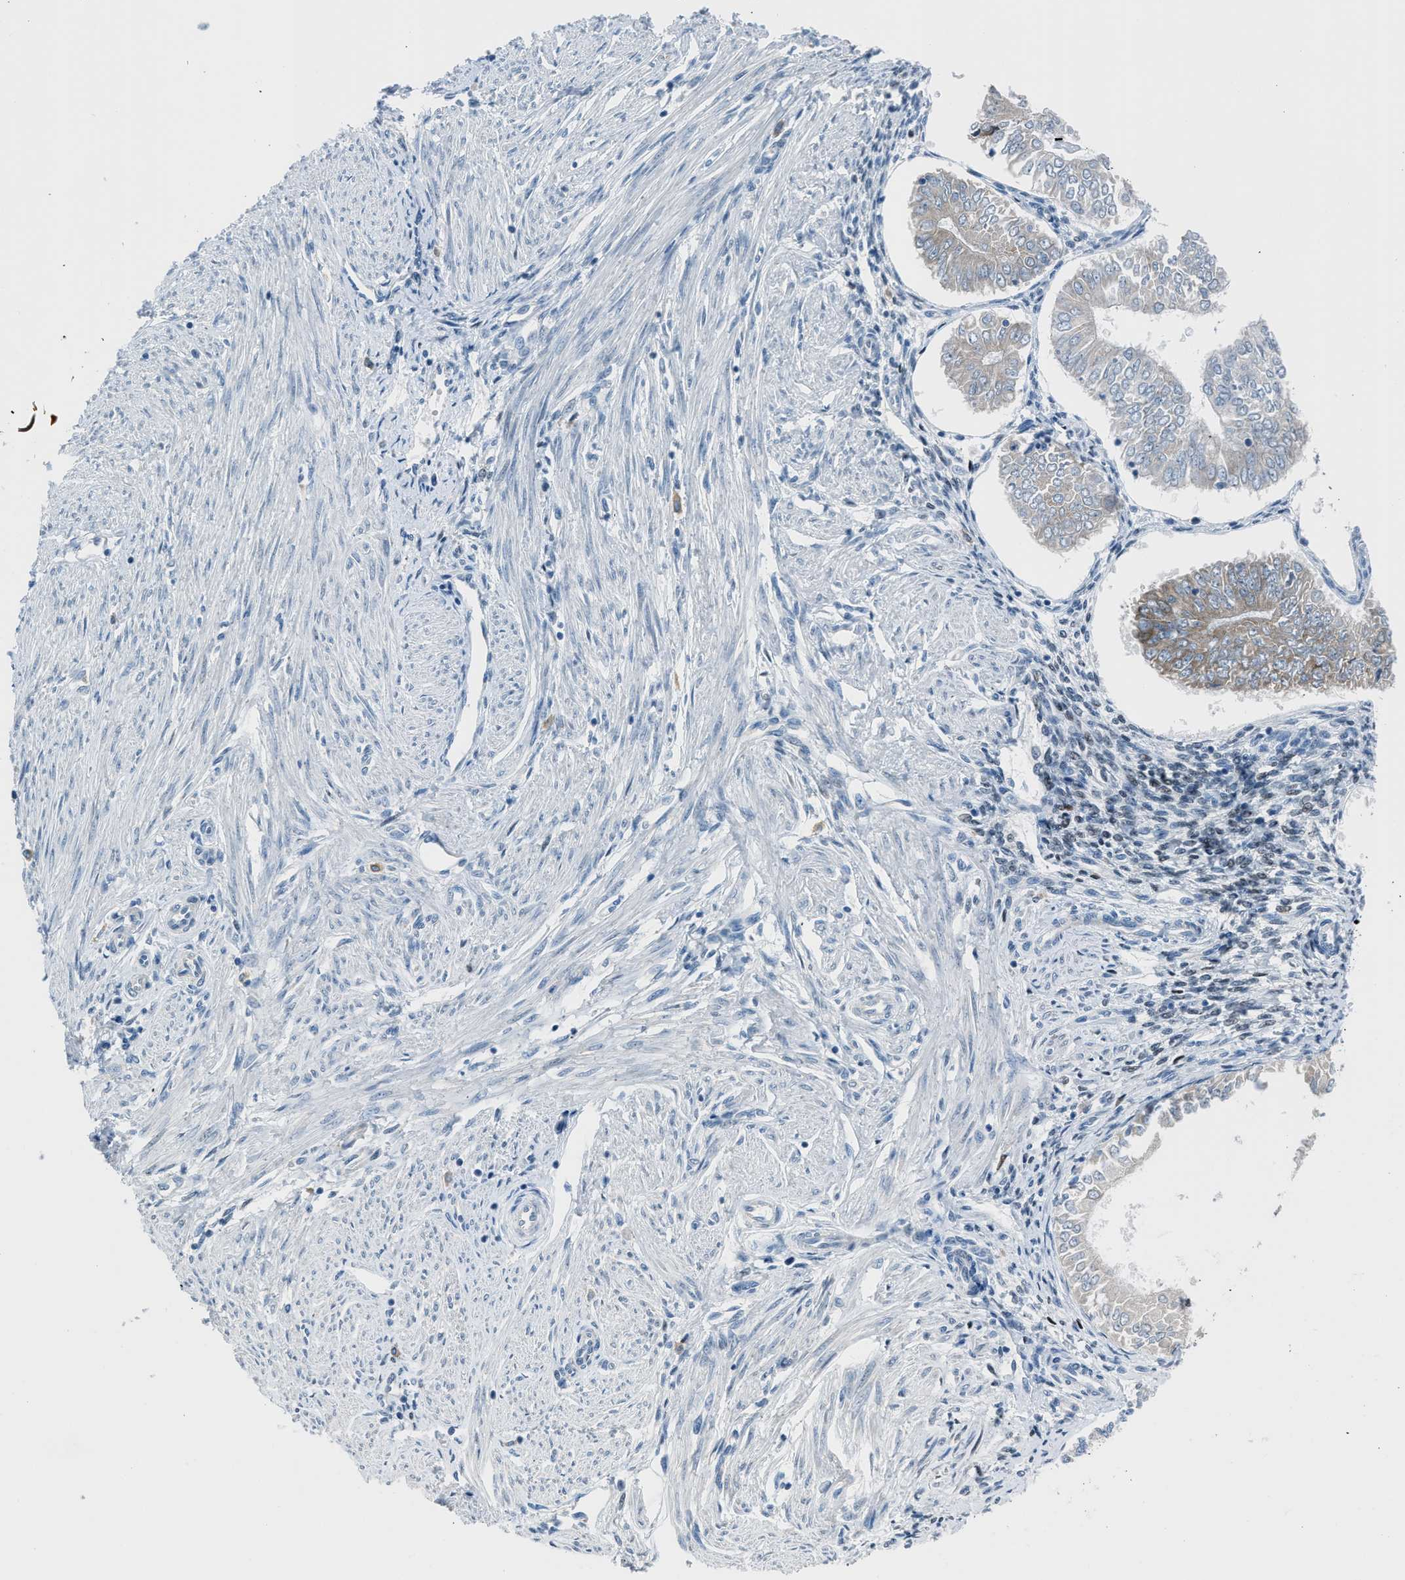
{"staining": {"intensity": "weak", "quantity": "25%-75%", "location": "cytoplasmic/membranous"}, "tissue": "endometrial cancer", "cell_type": "Tumor cells", "image_type": "cancer", "snomed": [{"axis": "morphology", "description": "Adenocarcinoma, NOS"}, {"axis": "topography", "description": "Endometrium"}], "caption": "The photomicrograph shows staining of endometrial cancer, revealing weak cytoplasmic/membranous protein staining (brown color) within tumor cells.", "gene": "RNF41", "patient": {"sex": "female", "age": 53}}